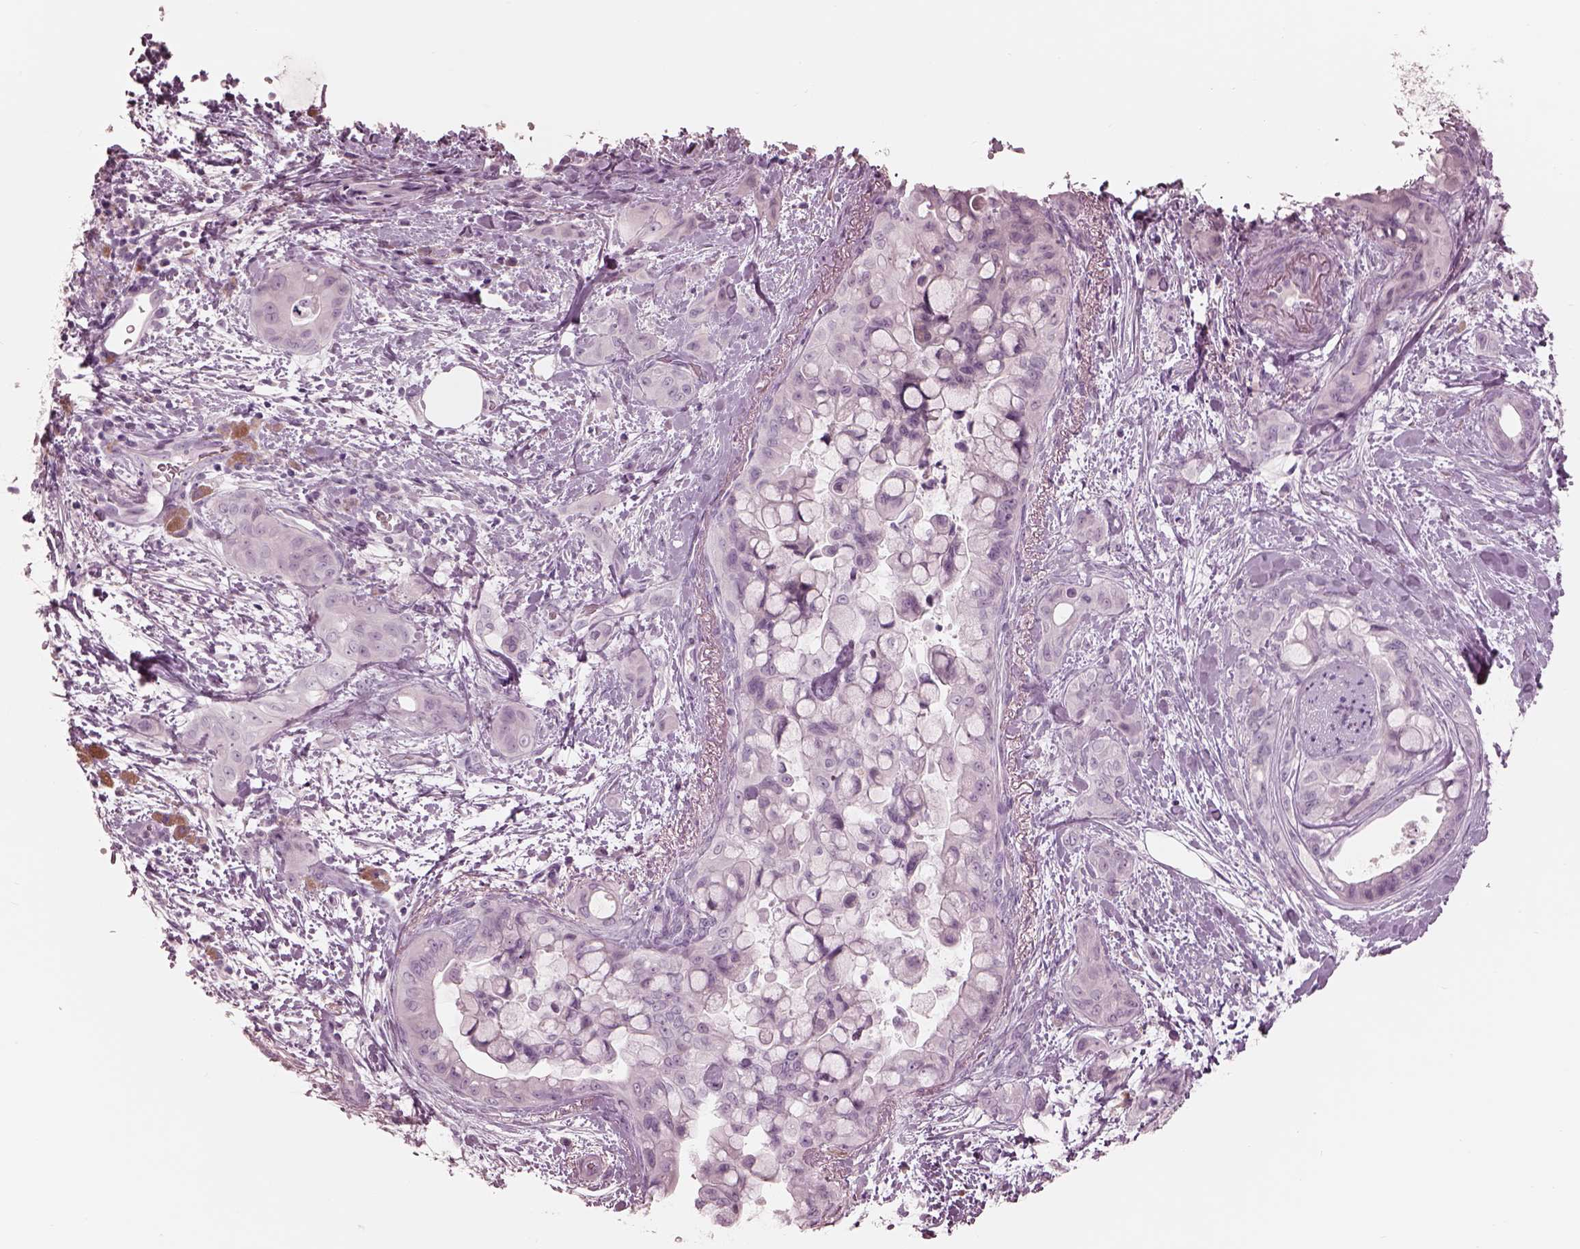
{"staining": {"intensity": "negative", "quantity": "none", "location": "none"}, "tissue": "pancreatic cancer", "cell_type": "Tumor cells", "image_type": "cancer", "snomed": [{"axis": "morphology", "description": "Adenocarcinoma, NOS"}, {"axis": "topography", "description": "Pancreas"}], "caption": "Immunohistochemistry image of neoplastic tissue: human pancreatic cancer (adenocarcinoma) stained with DAB (3,3'-diaminobenzidine) reveals no significant protein expression in tumor cells. (Stains: DAB immunohistochemistry (IHC) with hematoxylin counter stain, Microscopy: brightfield microscopy at high magnification).", "gene": "CADM2", "patient": {"sex": "male", "age": 71}}